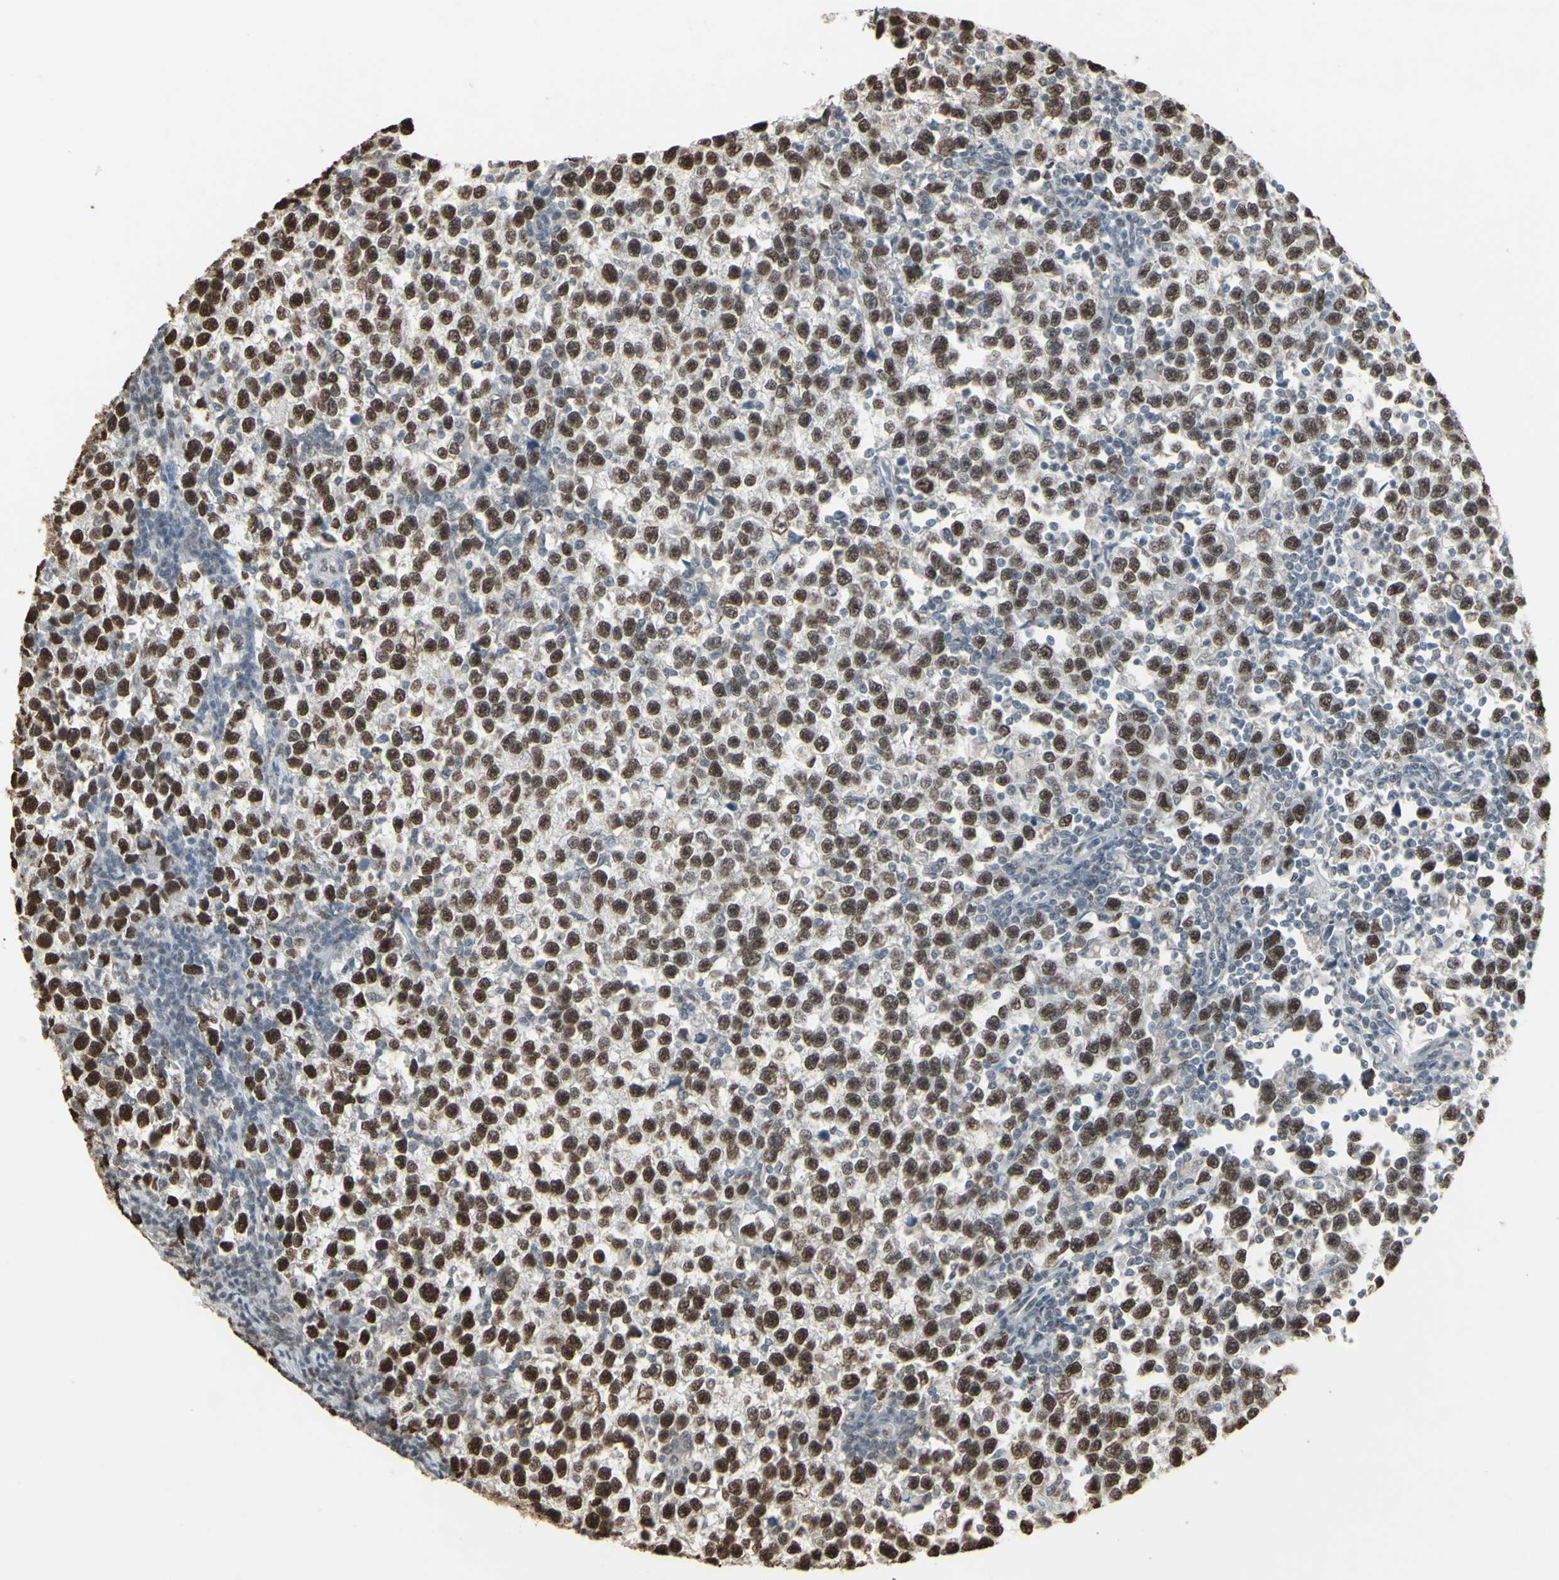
{"staining": {"intensity": "strong", "quantity": ">75%", "location": "nuclear"}, "tissue": "testis cancer", "cell_type": "Tumor cells", "image_type": "cancer", "snomed": [{"axis": "morphology", "description": "Seminoma, NOS"}, {"axis": "topography", "description": "Testis"}], "caption": "This is an image of immunohistochemistry staining of seminoma (testis), which shows strong expression in the nuclear of tumor cells.", "gene": "TRIM28", "patient": {"sex": "male", "age": 43}}